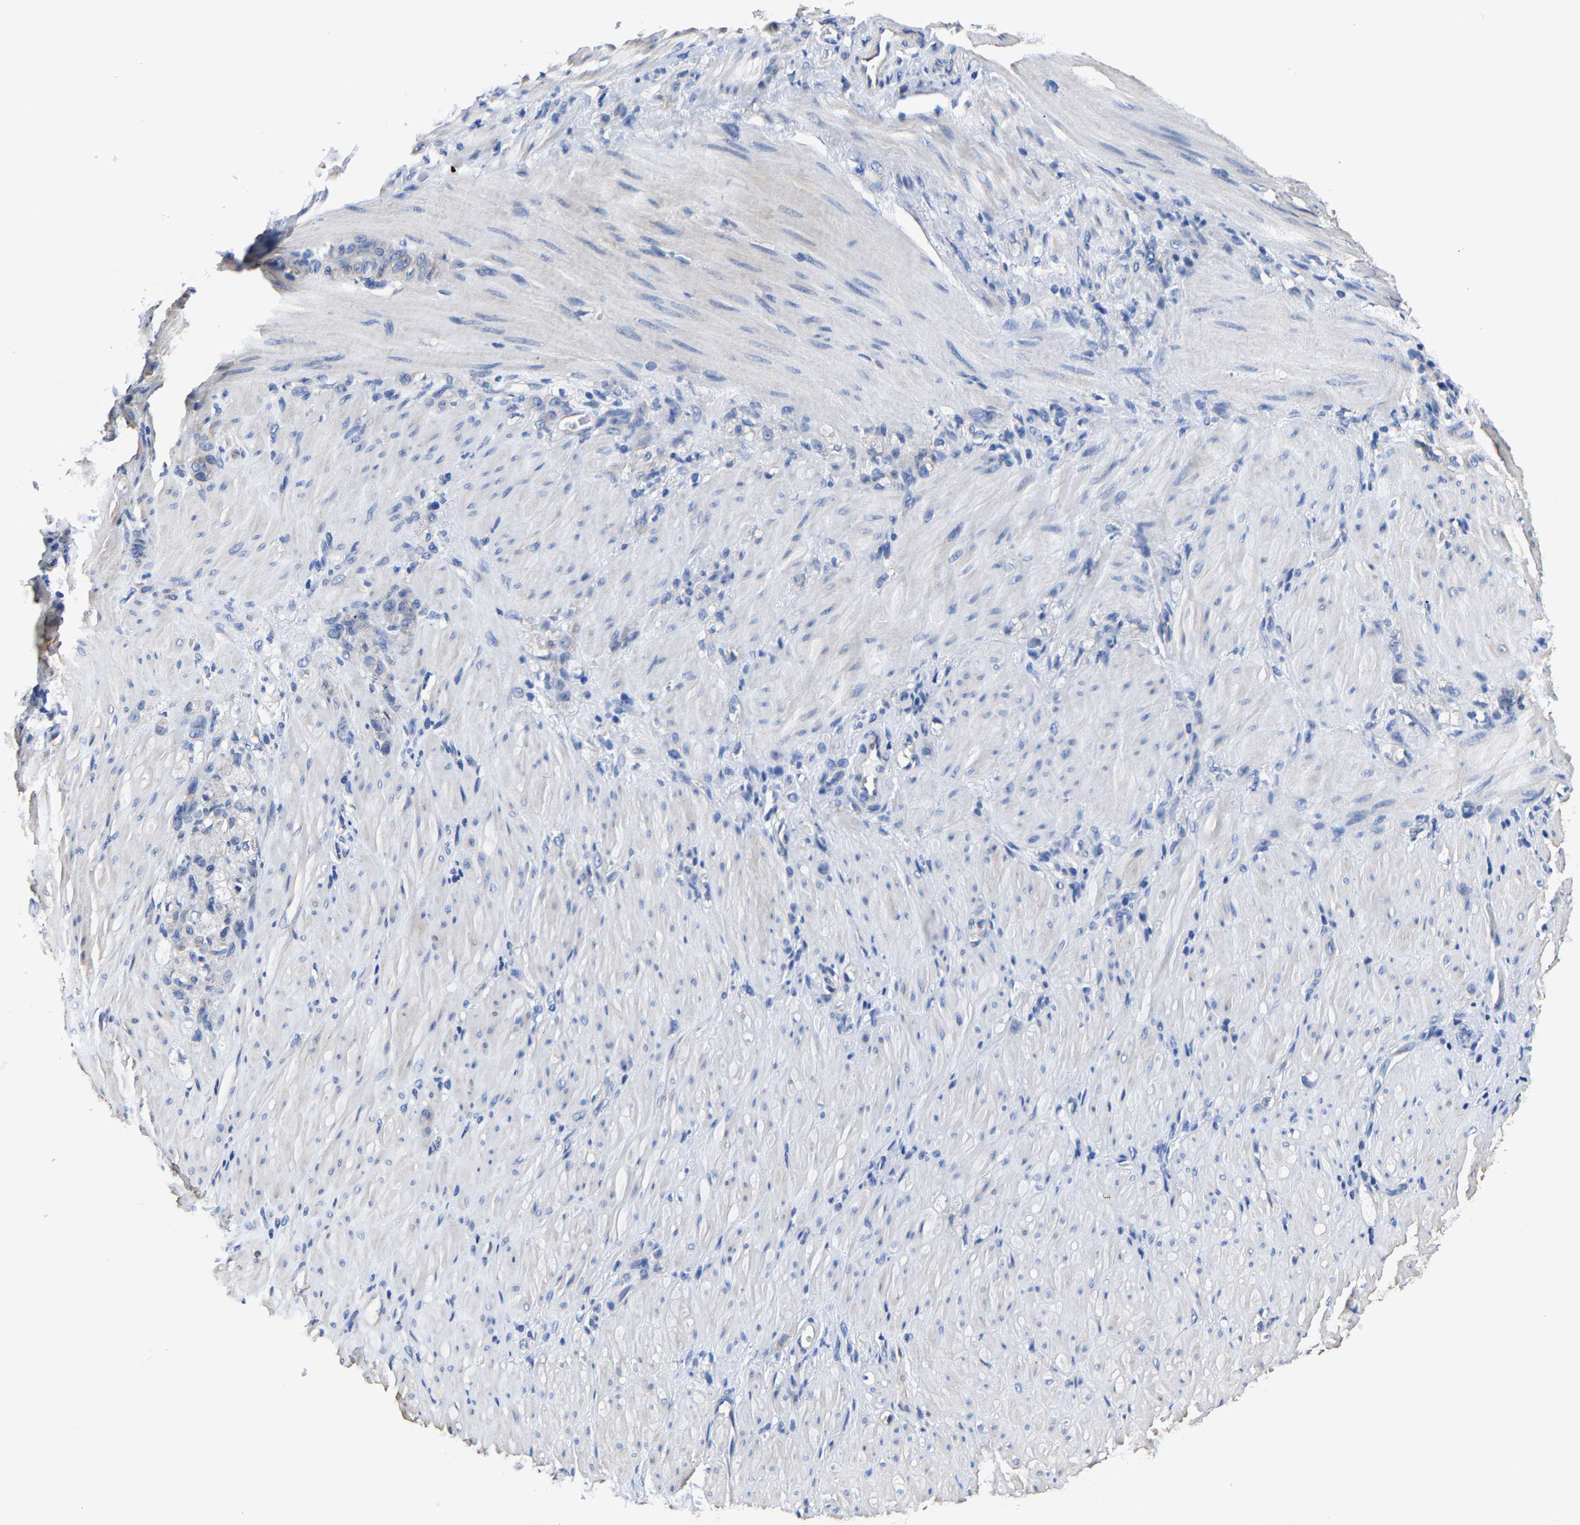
{"staining": {"intensity": "negative", "quantity": "none", "location": "none"}, "tissue": "stomach cancer", "cell_type": "Tumor cells", "image_type": "cancer", "snomed": [{"axis": "morphology", "description": "Normal tissue, NOS"}, {"axis": "morphology", "description": "Adenocarcinoma, NOS"}, {"axis": "topography", "description": "Stomach"}], "caption": "Histopathology image shows no significant protein staining in tumor cells of adenocarcinoma (stomach). (Brightfield microscopy of DAB (3,3'-diaminobenzidine) immunohistochemistry (IHC) at high magnification).", "gene": "SRPK2", "patient": {"sex": "male", "age": 82}}